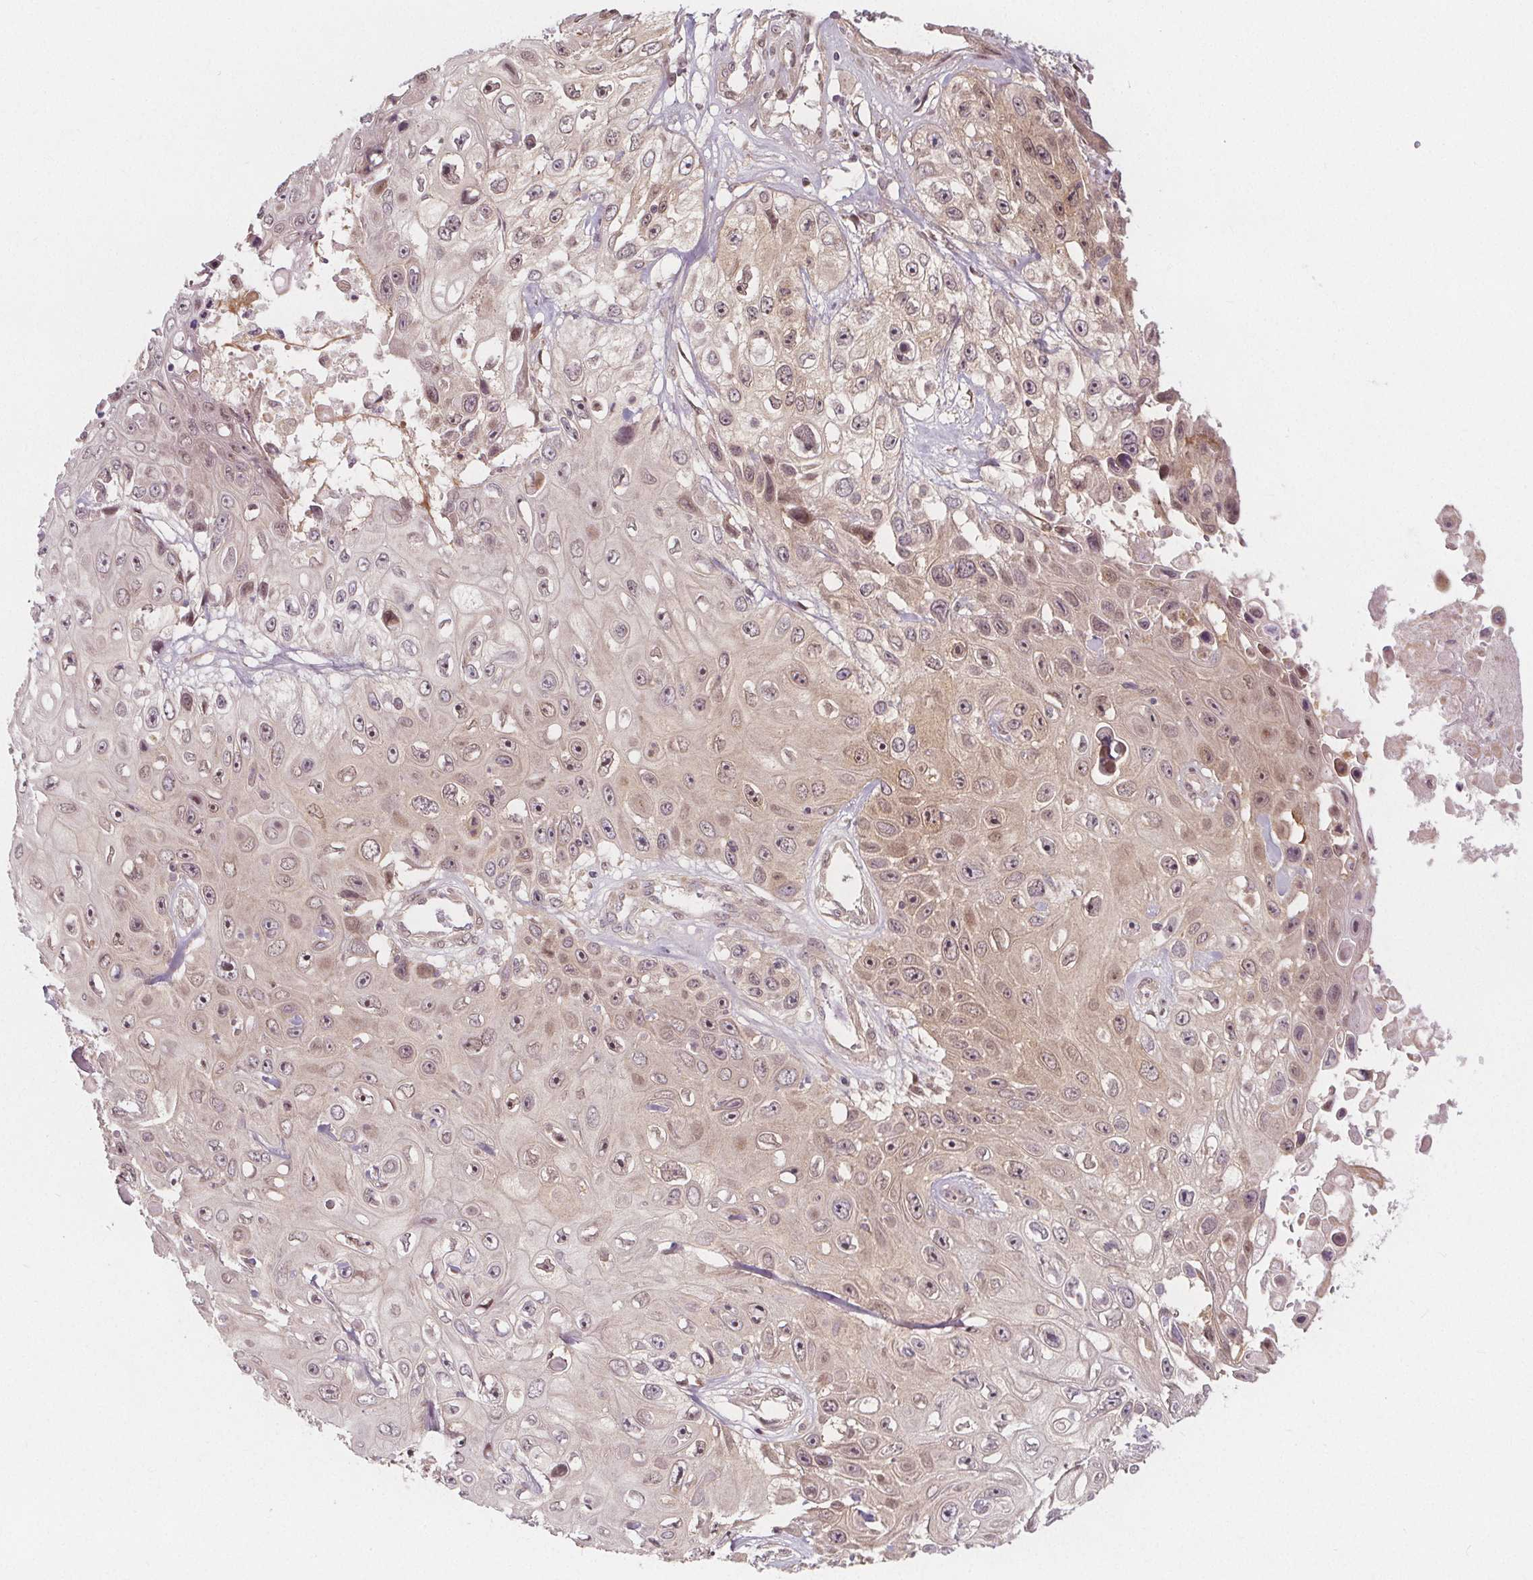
{"staining": {"intensity": "moderate", "quantity": "25%-75%", "location": "nuclear"}, "tissue": "skin cancer", "cell_type": "Tumor cells", "image_type": "cancer", "snomed": [{"axis": "morphology", "description": "Squamous cell carcinoma, NOS"}, {"axis": "topography", "description": "Skin"}], "caption": "Skin cancer tissue shows moderate nuclear staining in about 25%-75% of tumor cells, visualized by immunohistochemistry.", "gene": "AKT1S1", "patient": {"sex": "male", "age": 82}}